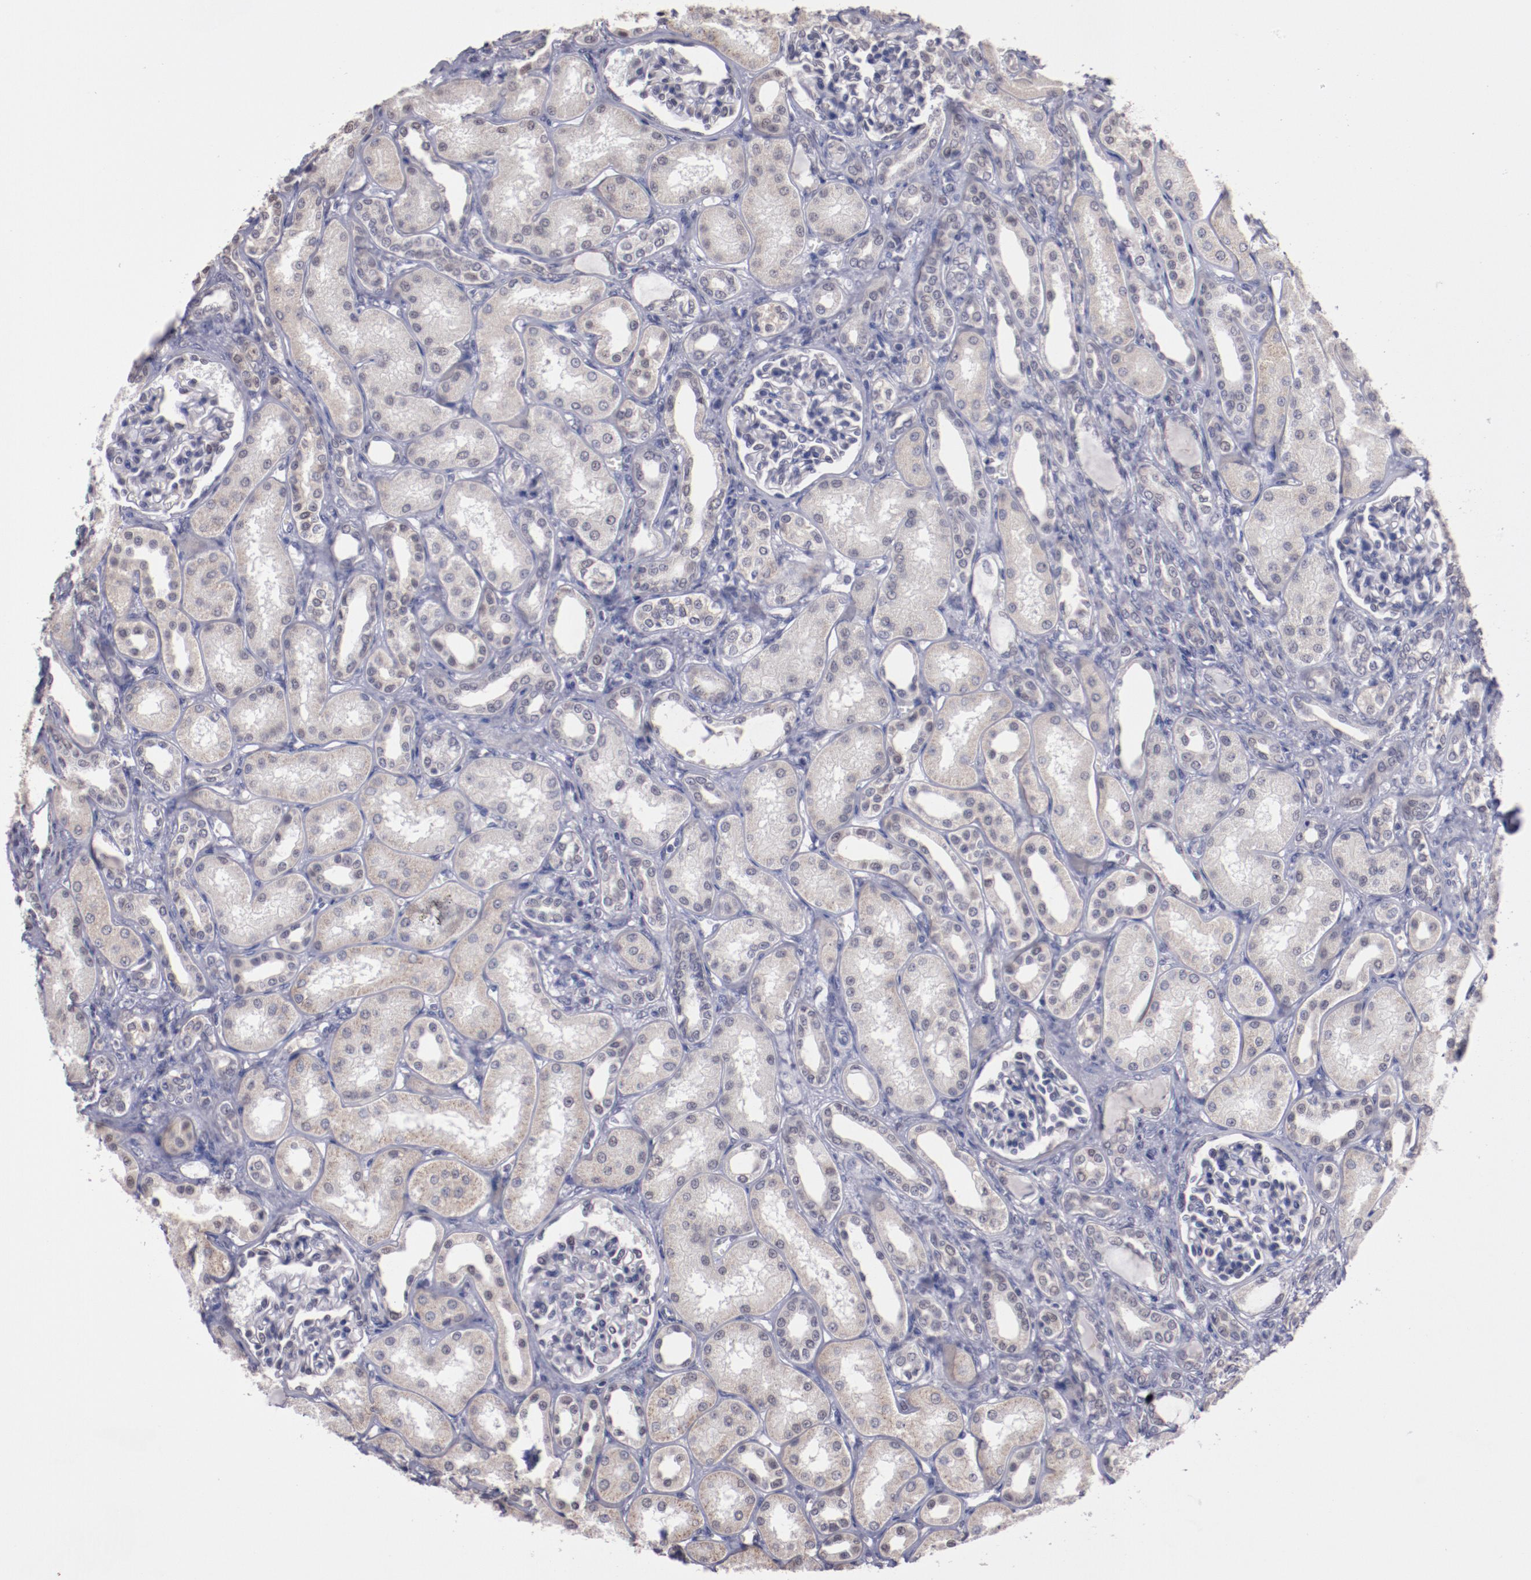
{"staining": {"intensity": "negative", "quantity": "none", "location": "none"}, "tissue": "kidney", "cell_type": "Cells in glomeruli", "image_type": "normal", "snomed": [{"axis": "morphology", "description": "Normal tissue, NOS"}, {"axis": "topography", "description": "Kidney"}], "caption": "Micrograph shows no protein positivity in cells in glomeruli of benign kidney.", "gene": "NRXN3", "patient": {"sex": "male", "age": 7}}